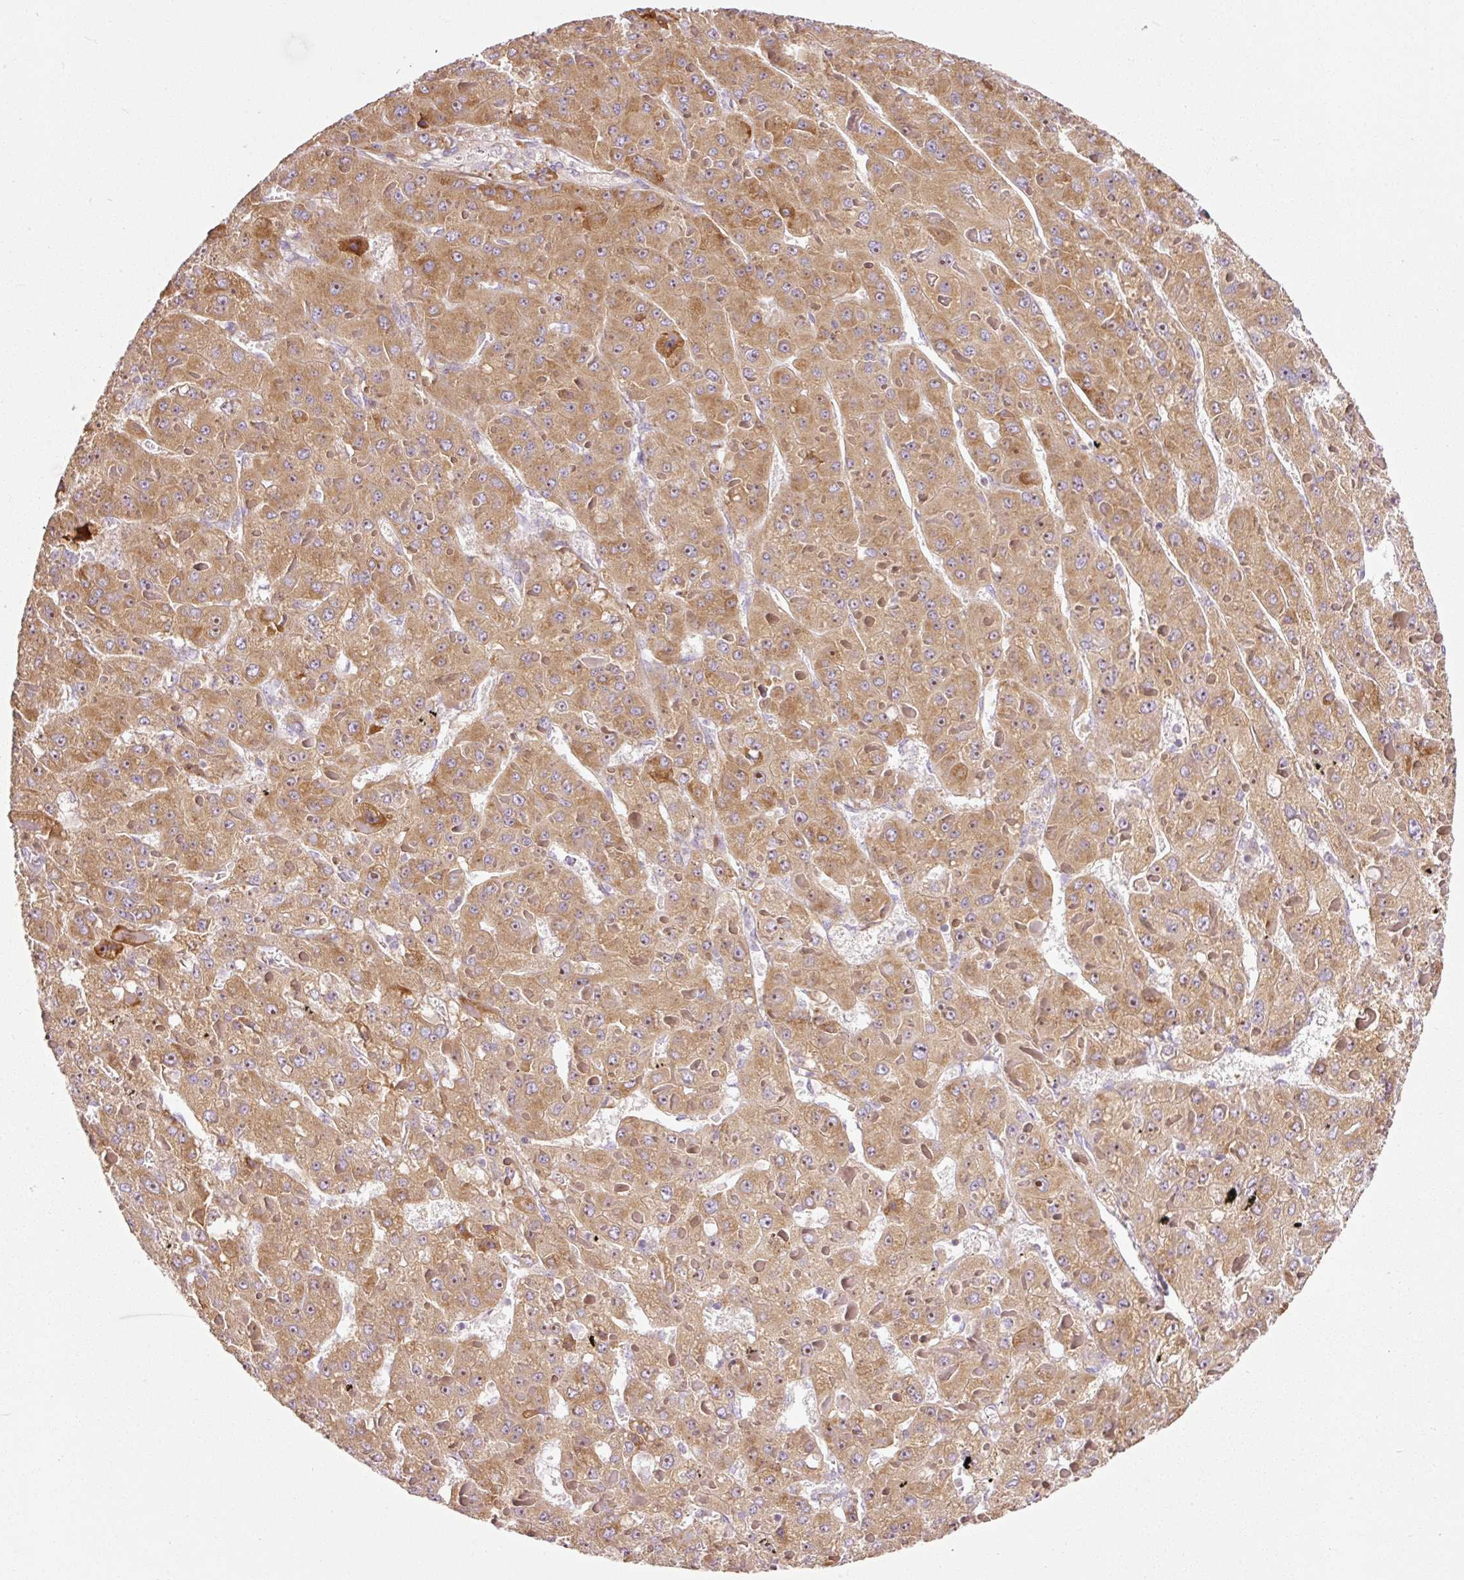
{"staining": {"intensity": "moderate", "quantity": ">75%", "location": "cytoplasmic/membranous"}, "tissue": "liver cancer", "cell_type": "Tumor cells", "image_type": "cancer", "snomed": [{"axis": "morphology", "description": "Carcinoma, Hepatocellular, NOS"}, {"axis": "topography", "description": "Liver"}], "caption": "A high-resolution photomicrograph shows immunohistochemistry staining of hepatocellular carcinoma (liver), which displays moderate cytoplasmic/membranous positivity in approximately >75% of tumor cells.", "gene": "RPL10A", "patient": {"sex": "female", "age": 73}}